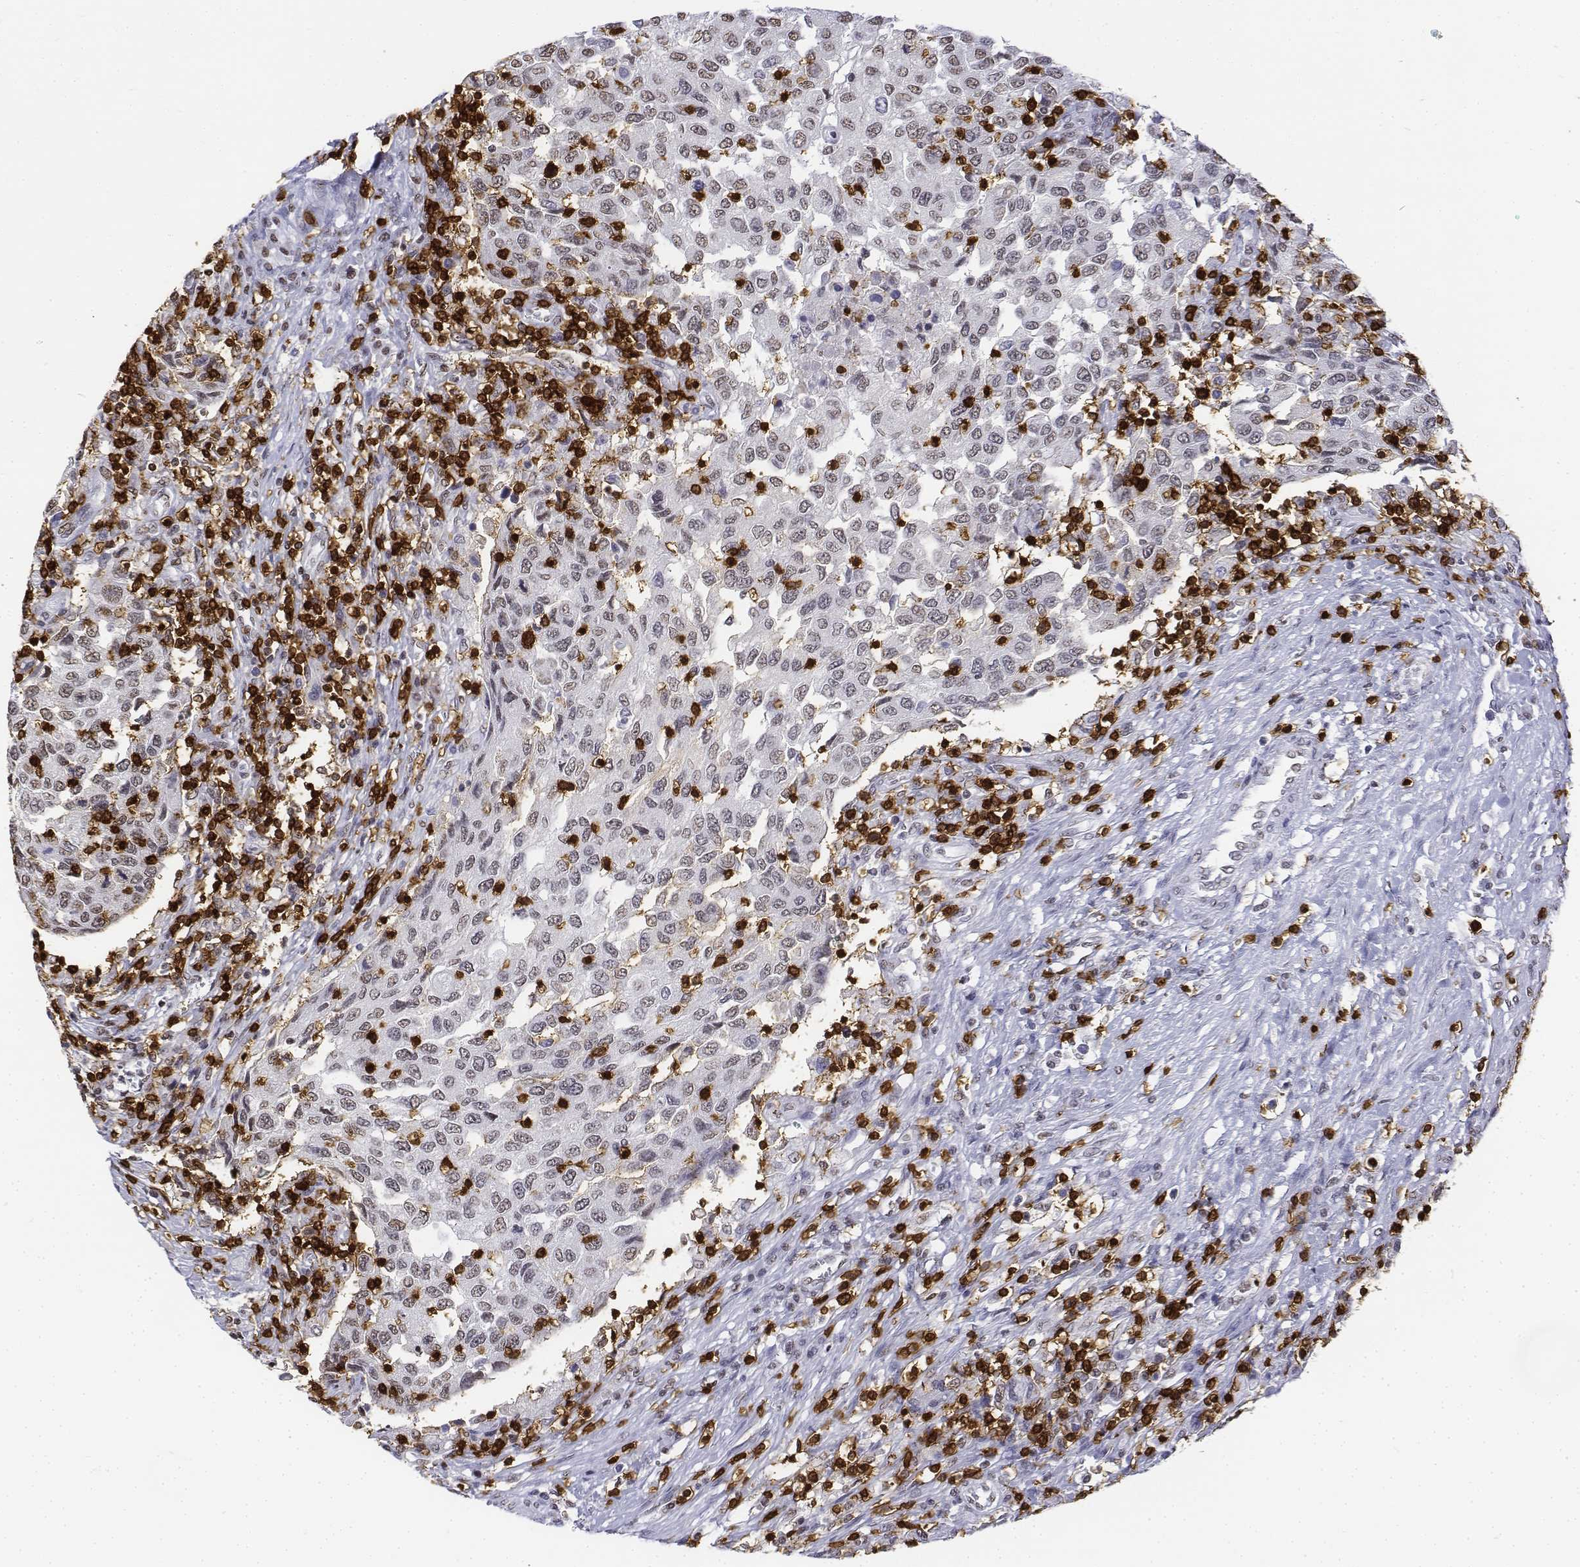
{"staining": {"intensity": "negative", "quantity": "none", "location": "none"}, "tissue": "urothelial cancer", "cell_type": "Tumor cells", "image_type": "cancer", "snomed": [{"axis": "morphology", "description": "Urothelial carcinoma, High grade"}, {"axis": "topography", "description": "Urinary bladder"}], "caption": "Urothelial cancer was stained to show a protein in brown. There is no significant positivity in tumor cells. (Brightfield microscopy of DAB immunohistochemistry at high magnification).", "gene": "CD3E", "patient": {"sex": "female", "age": 78}}